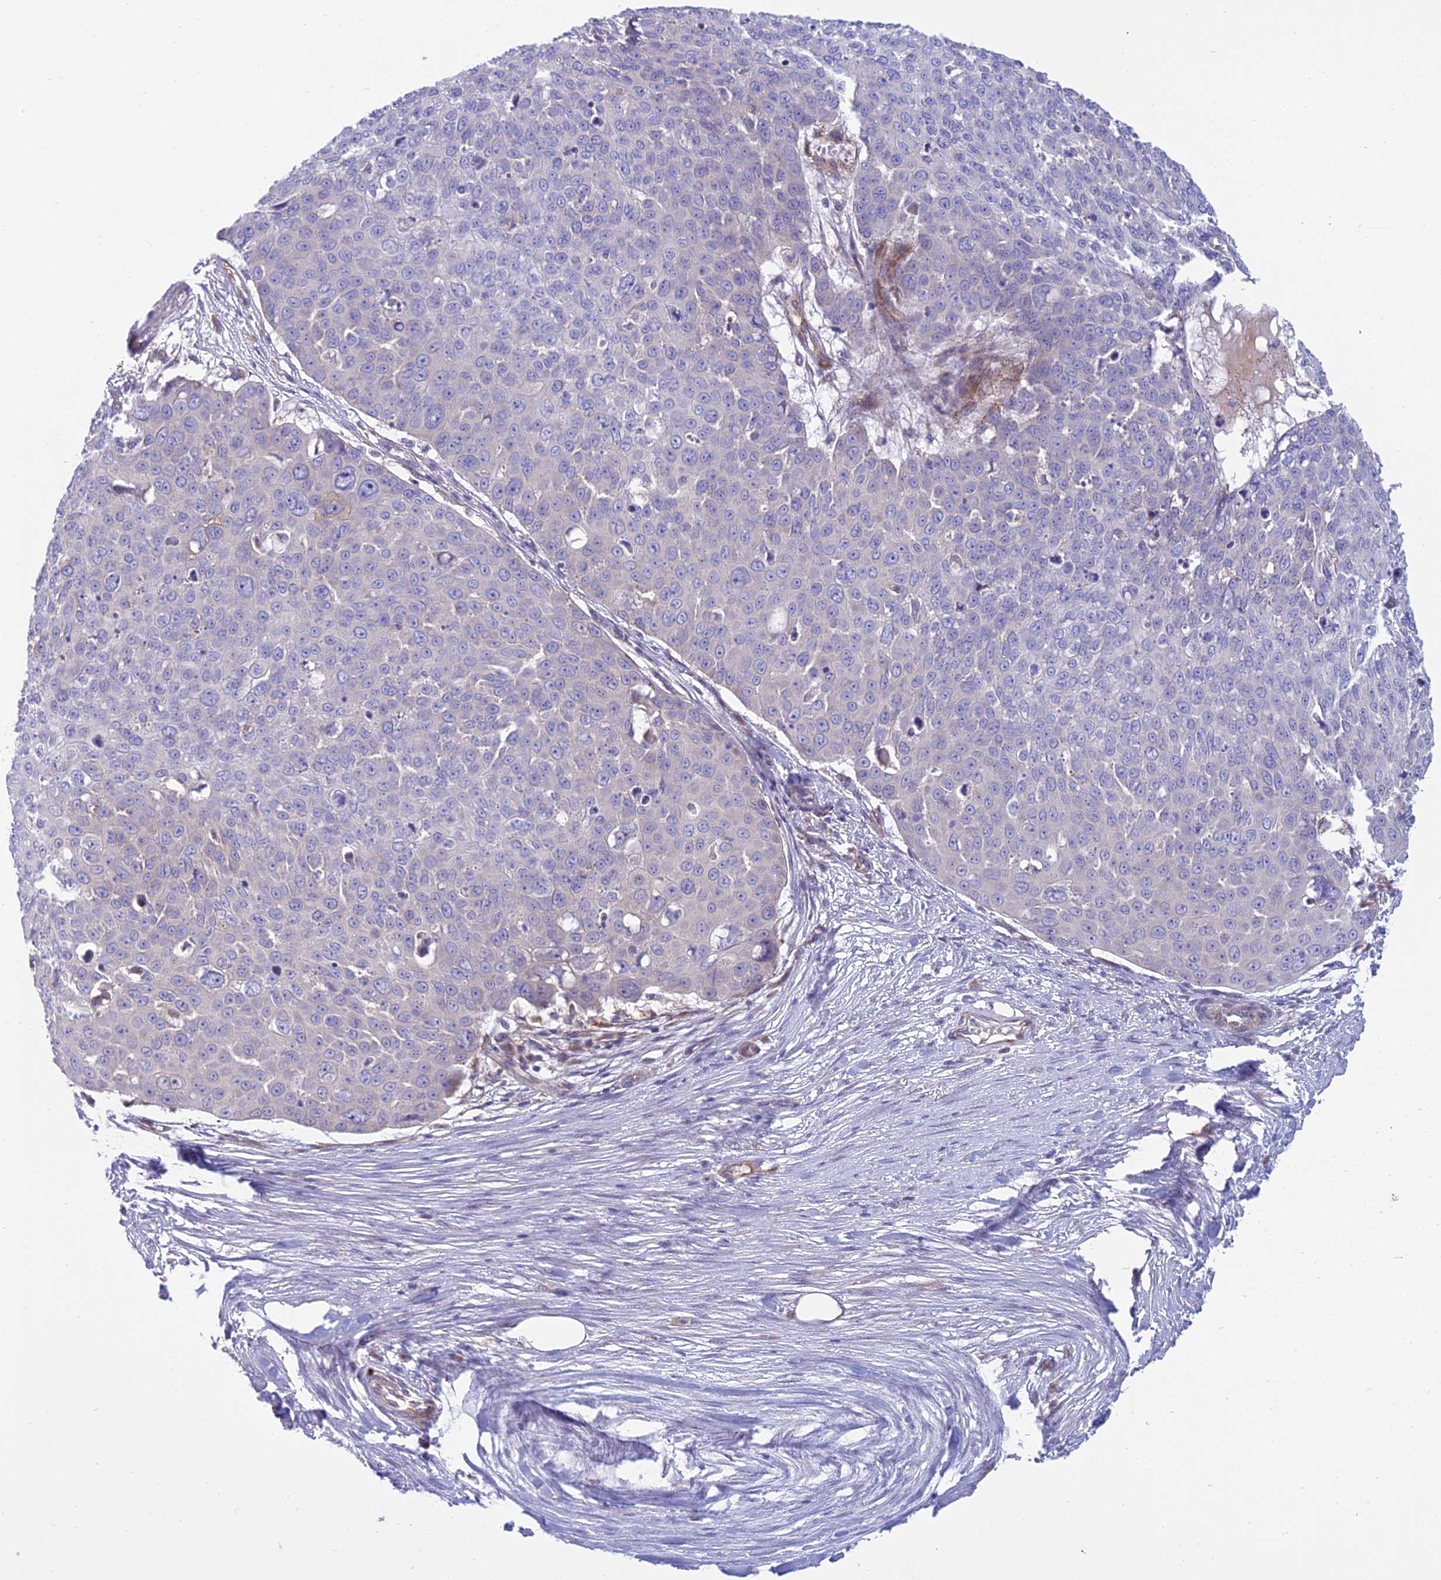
{"staining": {"intensity": "negative", "quantity": "none", "location": "none"}, "tissue": "skin cancer", "cell_type": "Tumor cells", "image_type": "cancer", "snomed": [{"axis": "morphology", "description": "Squamous cell carcinoma, NOS"}, {"axis": "topography", "description": "Skin"}], "caption": "The image exhibits no significant positivity in tumor cells of squamous cell carcinoma (skin).", "gene": "DUS2", "patient": {"sex": "male", "age": 71}}